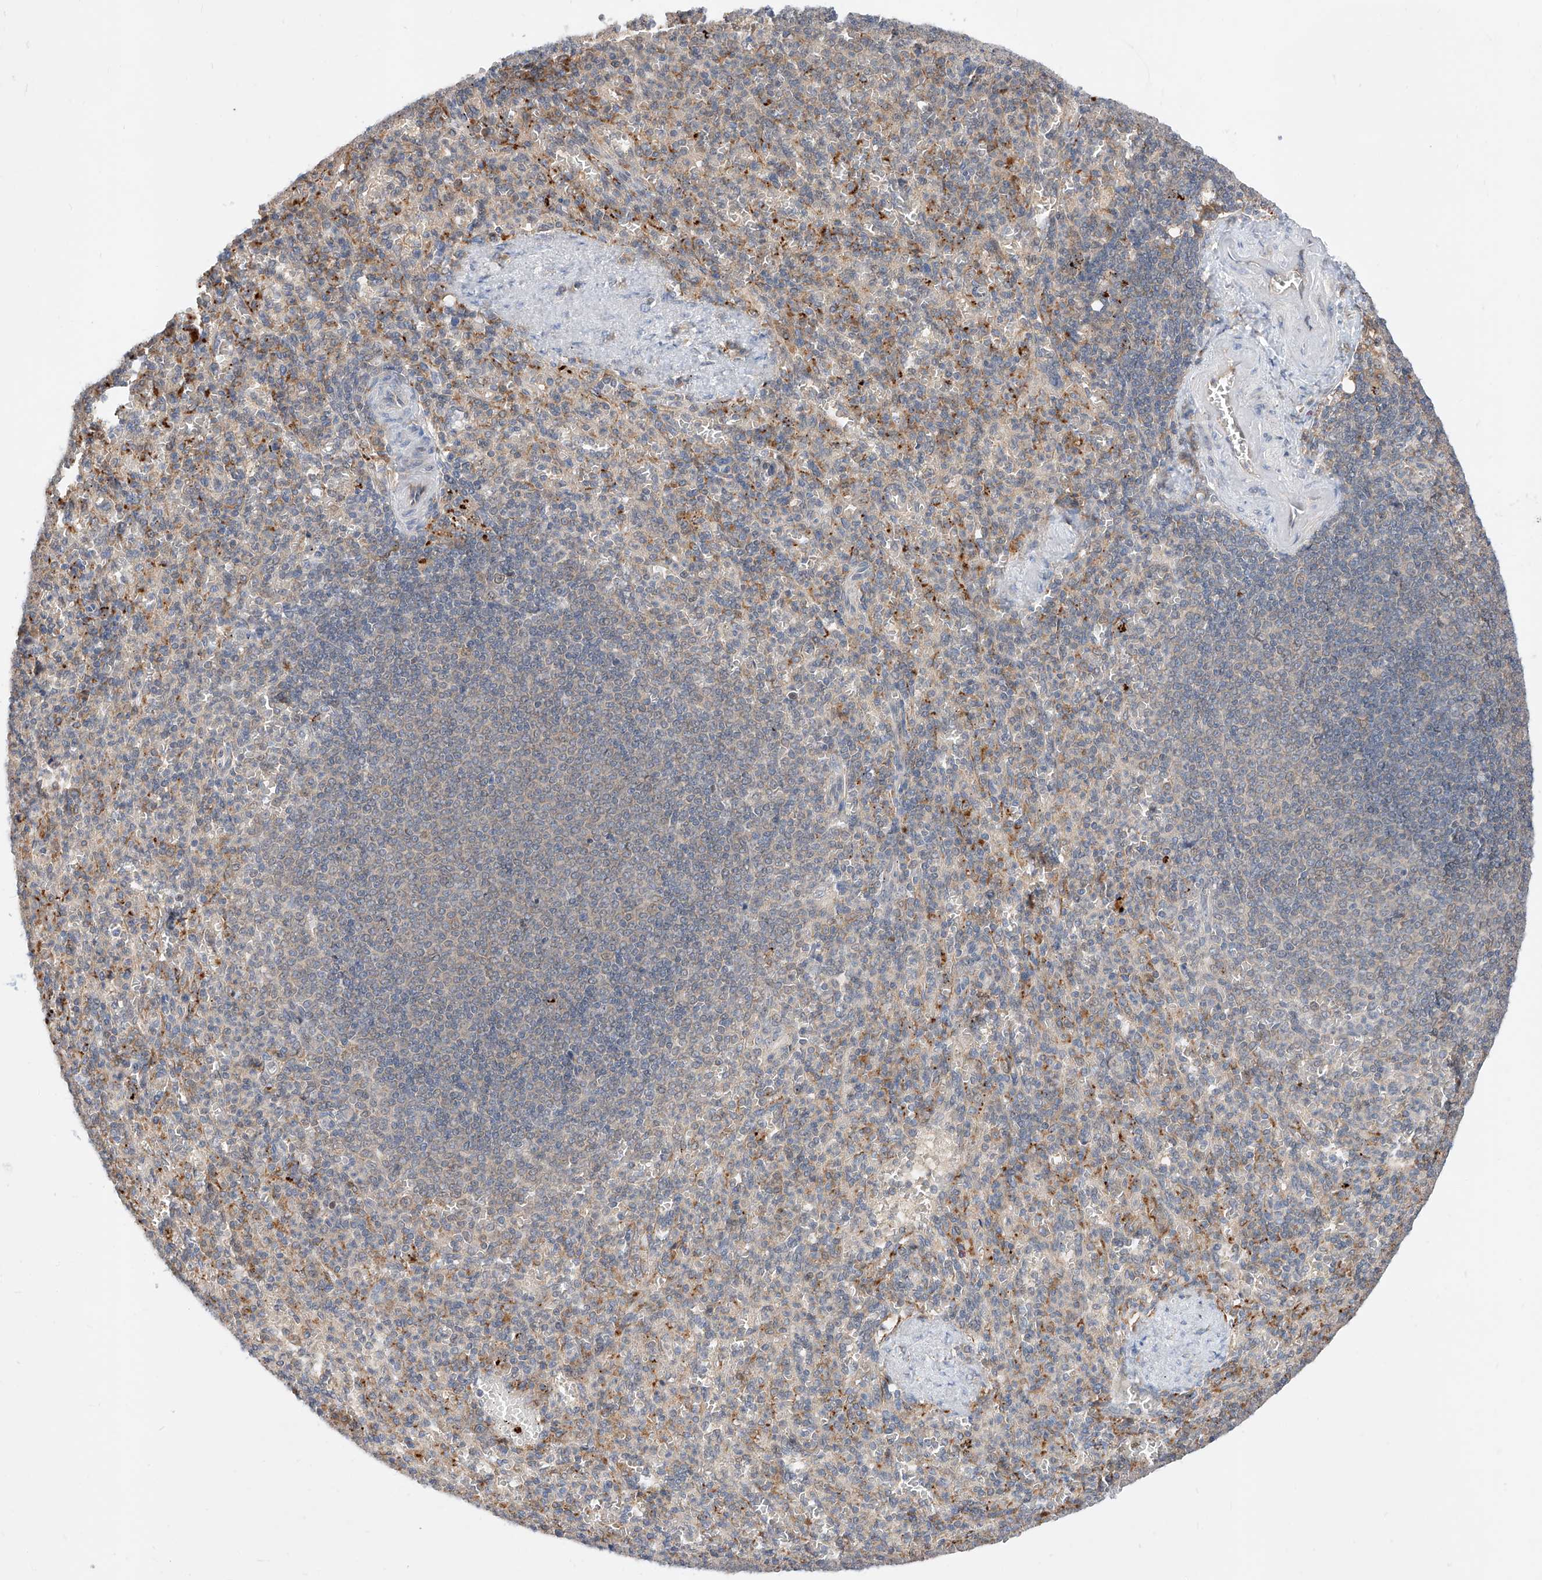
{"staining": {"intensity": "moderate", "quantity": "<25%", "location": "cytoplasmic/membranous"}, "tissue": "spleen", "cell_type": "Cells in red pulp", "image_type": "normal", "snomed": [{"axis": "morphology", "description": "Normal tissue, NOS"}, {"axis": "topography", "description": "Spleen"}], "caption": "IHC (DAB (3,3'-diaminobenzidine)) staining of unremarkable human spleen reveals moderate cytoplasmic/membranous protein positivity in approximately <25% of cells in red pulp.", "gene": "DIRAS3", "patient": {"sex": "female", "age": 74}}